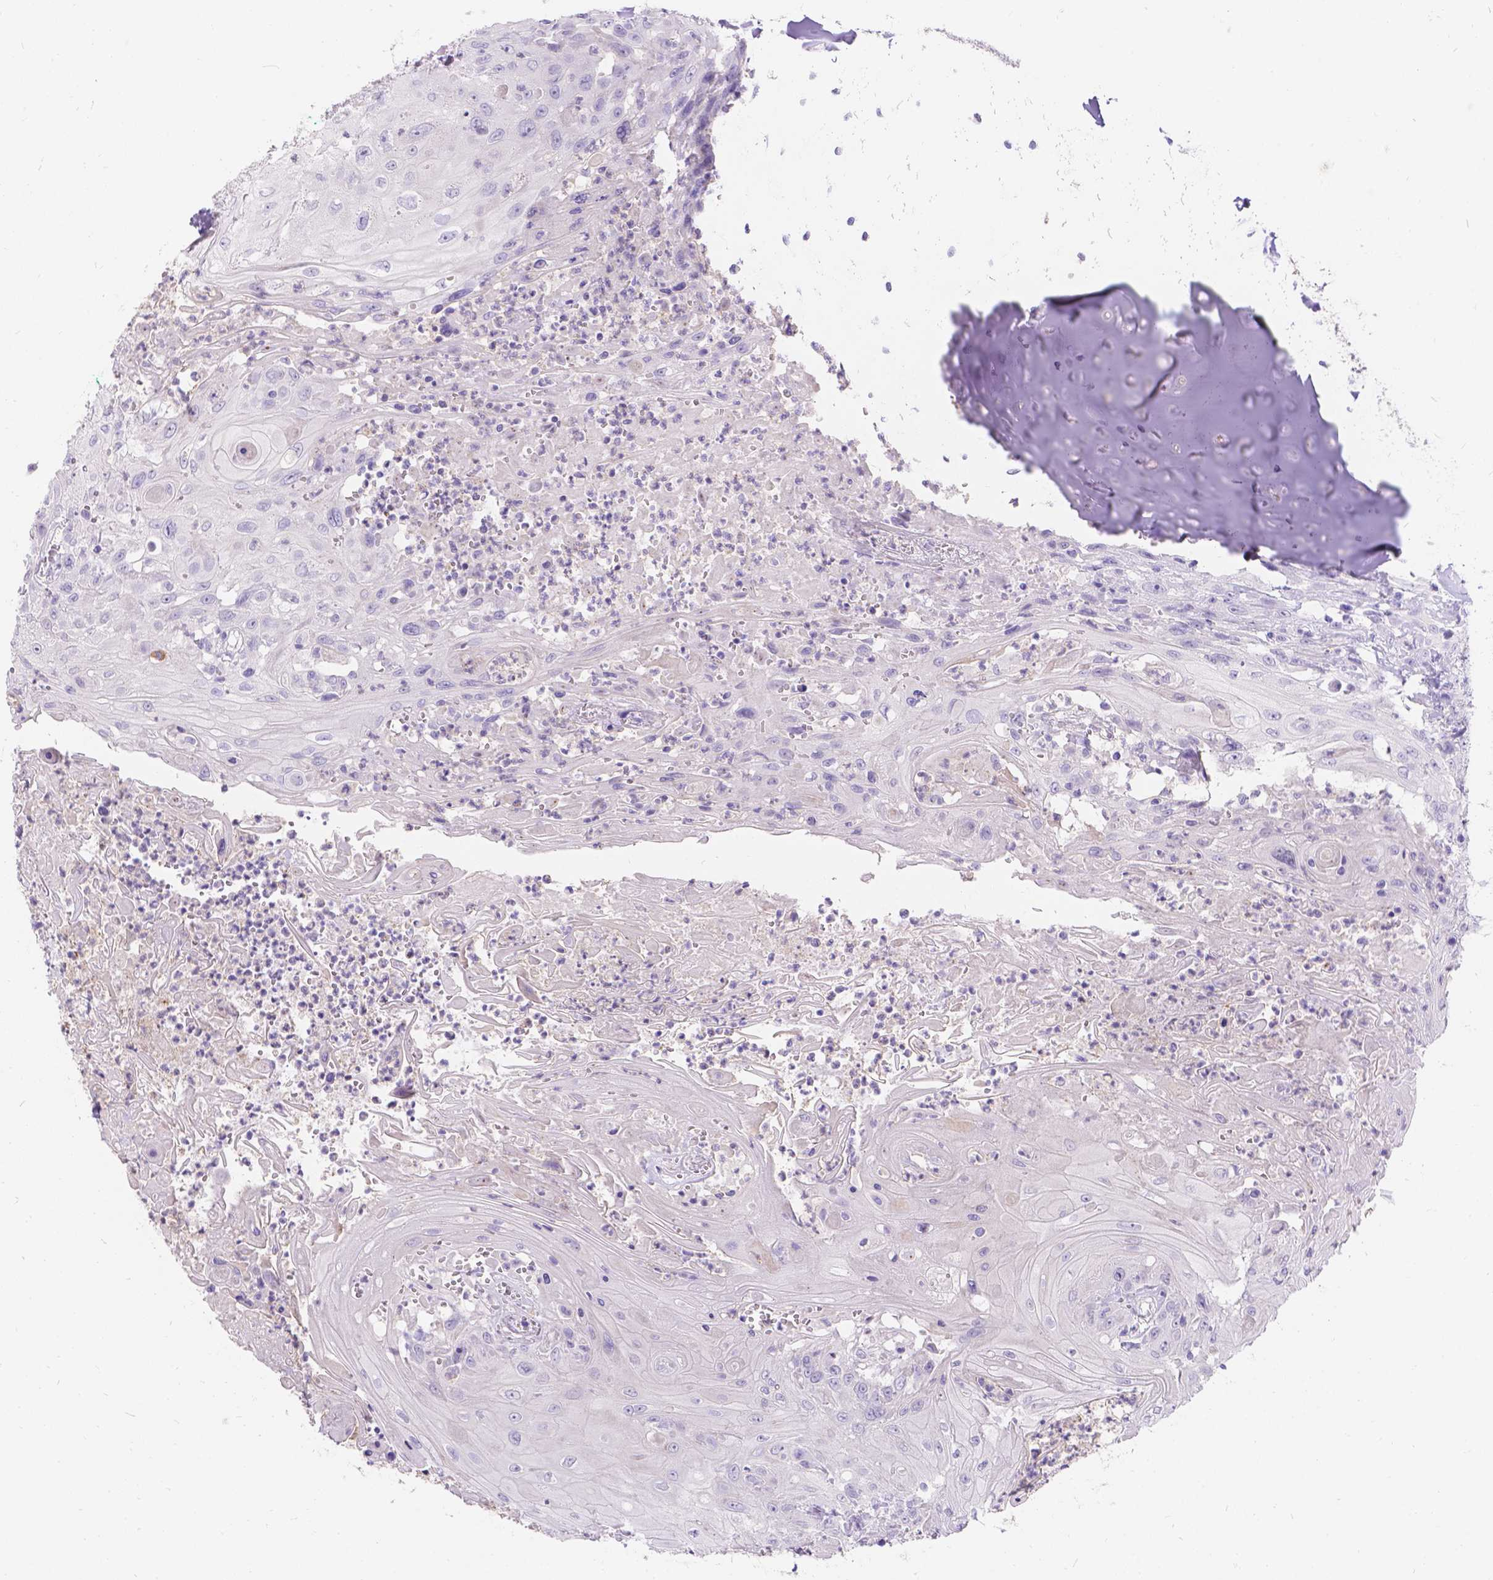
{"staining": {"intensity": "negative", "quantity": "none", "location": "none"}, "tissue": "head and neck cancer", "cell_type": "Tumor cells", "image_type": "cancer", "snomed": [{"axis": "morphology", "description": "Squamous cell carcinoma, NOS"}, {"axis": "topography", "description": "Skin"}, {"axis": "topography", "description": "Head-Neck"}], "caption": "Immunohistochemistry micrograph of head and neck squamous cell carcinoma stained for a protein (brown), which exhibits no staining in tumor cells. The staining was performed using DAB to visualize the protein expression in brown, while the nuclei were stained in blue with hematoxylin (Magnification: 20x).", "gene": "GNRHR", "patient": {"sex": "male", "age": 80}}